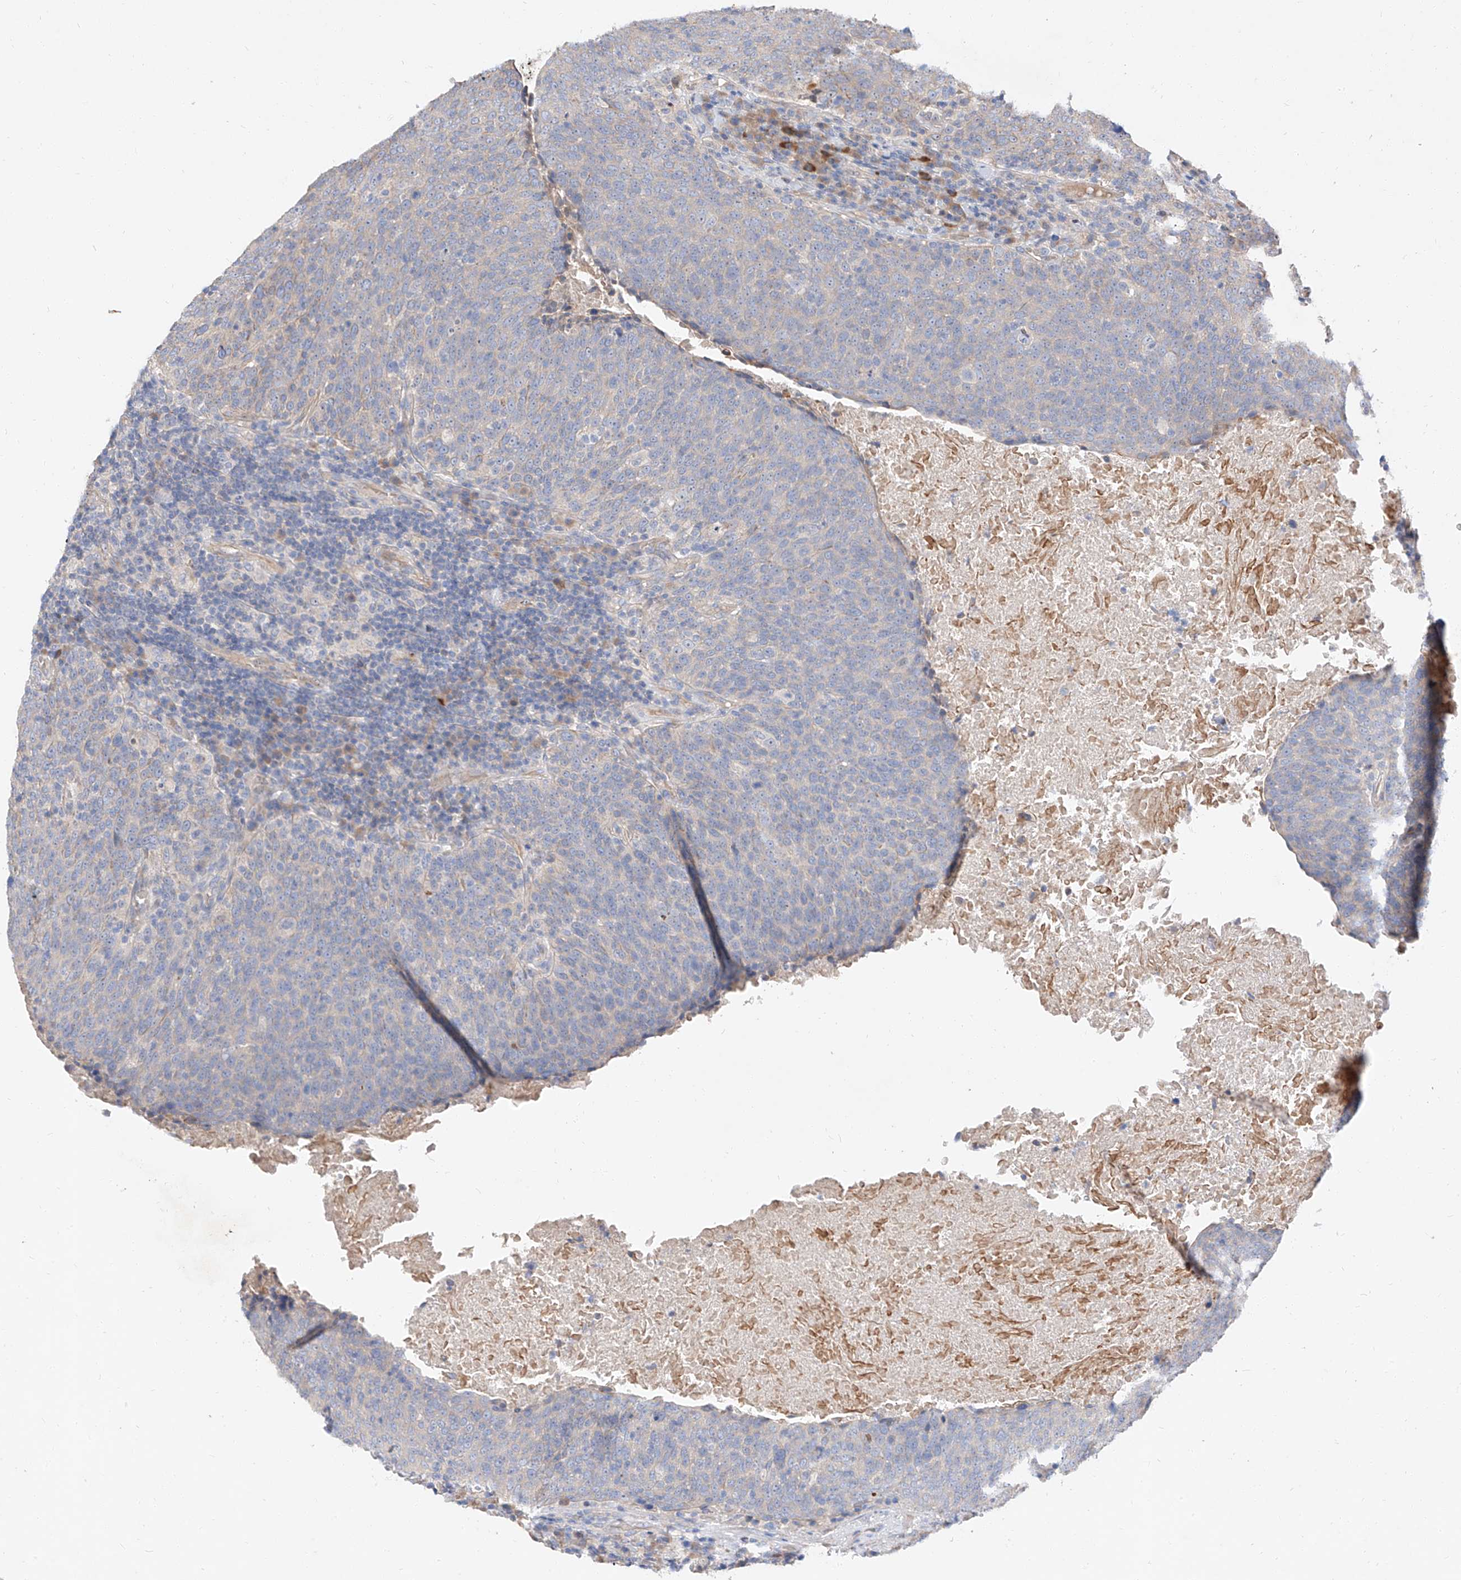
{"staining": {"intensity": "negative", "quantity": "none", "location": "none"}, "tissue": "head and neck cancer", "cell_type": "Tumor cells", "image_type": "cancer", "snomed": [{"axis": "morphology", "description": "Squamous cell carcinoma, NOS"}, {"axis": "morphology", "description": "Squamous cell carcinoma, metastatic, NOS"}, {"axis": "topography", "description": "Lymph node"}, {"axis": "topography", "description": "Head-Neck"}], "caption": "Immunohistochemistry (IHC) image of human head and neck cancer (metastatic squamous cell carcinoma) stained for a protein (brown), which shows no expression in tumor cells.", "gene": "DIRAS3", "patient": {"sex": "male", "age": 62}}